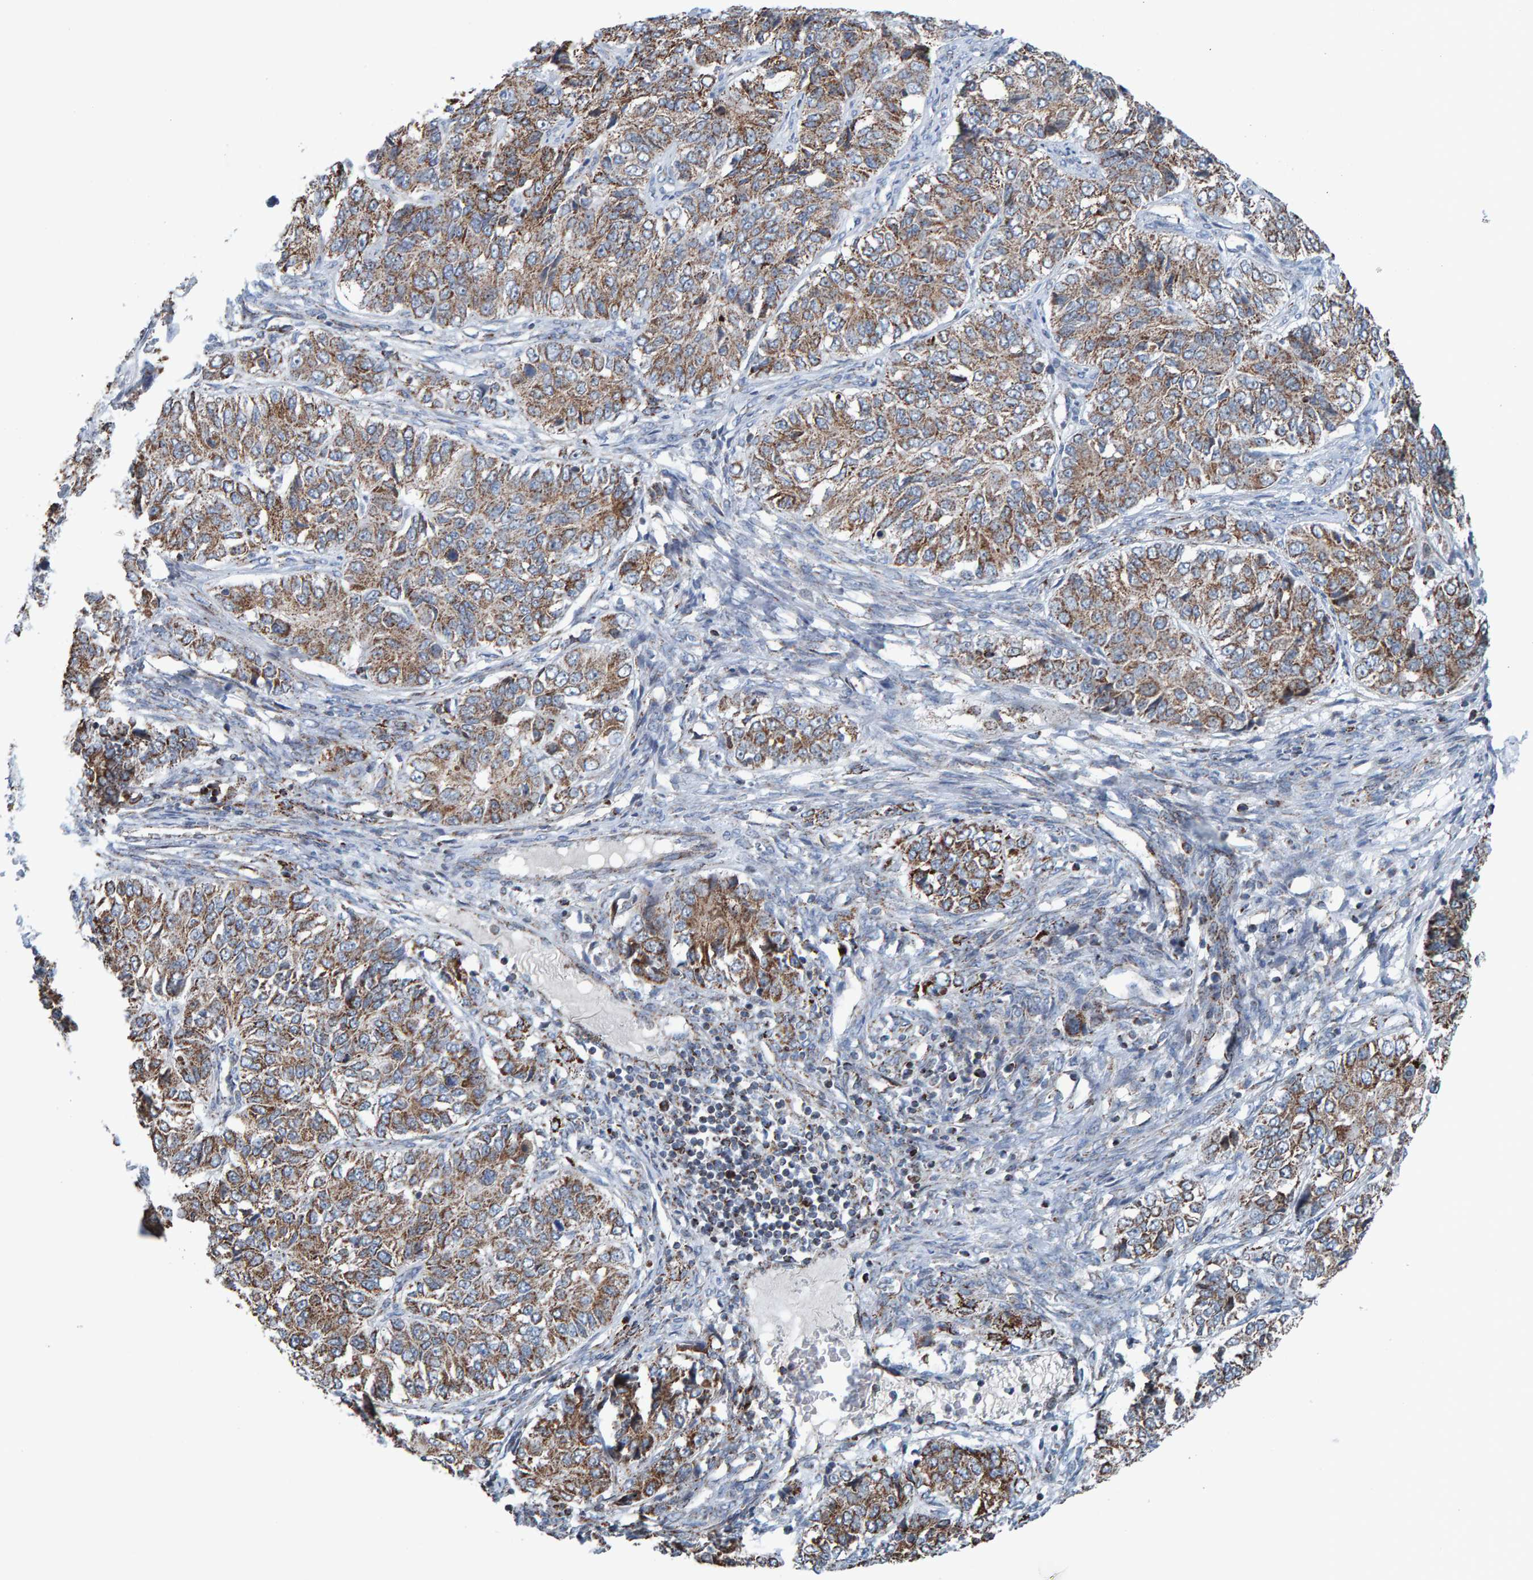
{"staining": {"intensity": "moderate", "quantity": ">75%", "location": "cytoplasmic/membranous"}, "tissue": "ovarian cancer", "cell_type": "Tumor cells", "image_type": "cancer", "snomed": [{"axis": "morphology", "description": "Carcinoma, endometroid"}, {"axis": "topography", "description": "Ovary"}], "caption": "Moderate cytoplasmic/membranous protein expression is appreciated in about >75% of tumor cells in endometroid carcinoma (ovarian).", "gene": "ZNF48", "patient": {"sex": "female", "age": 51}}